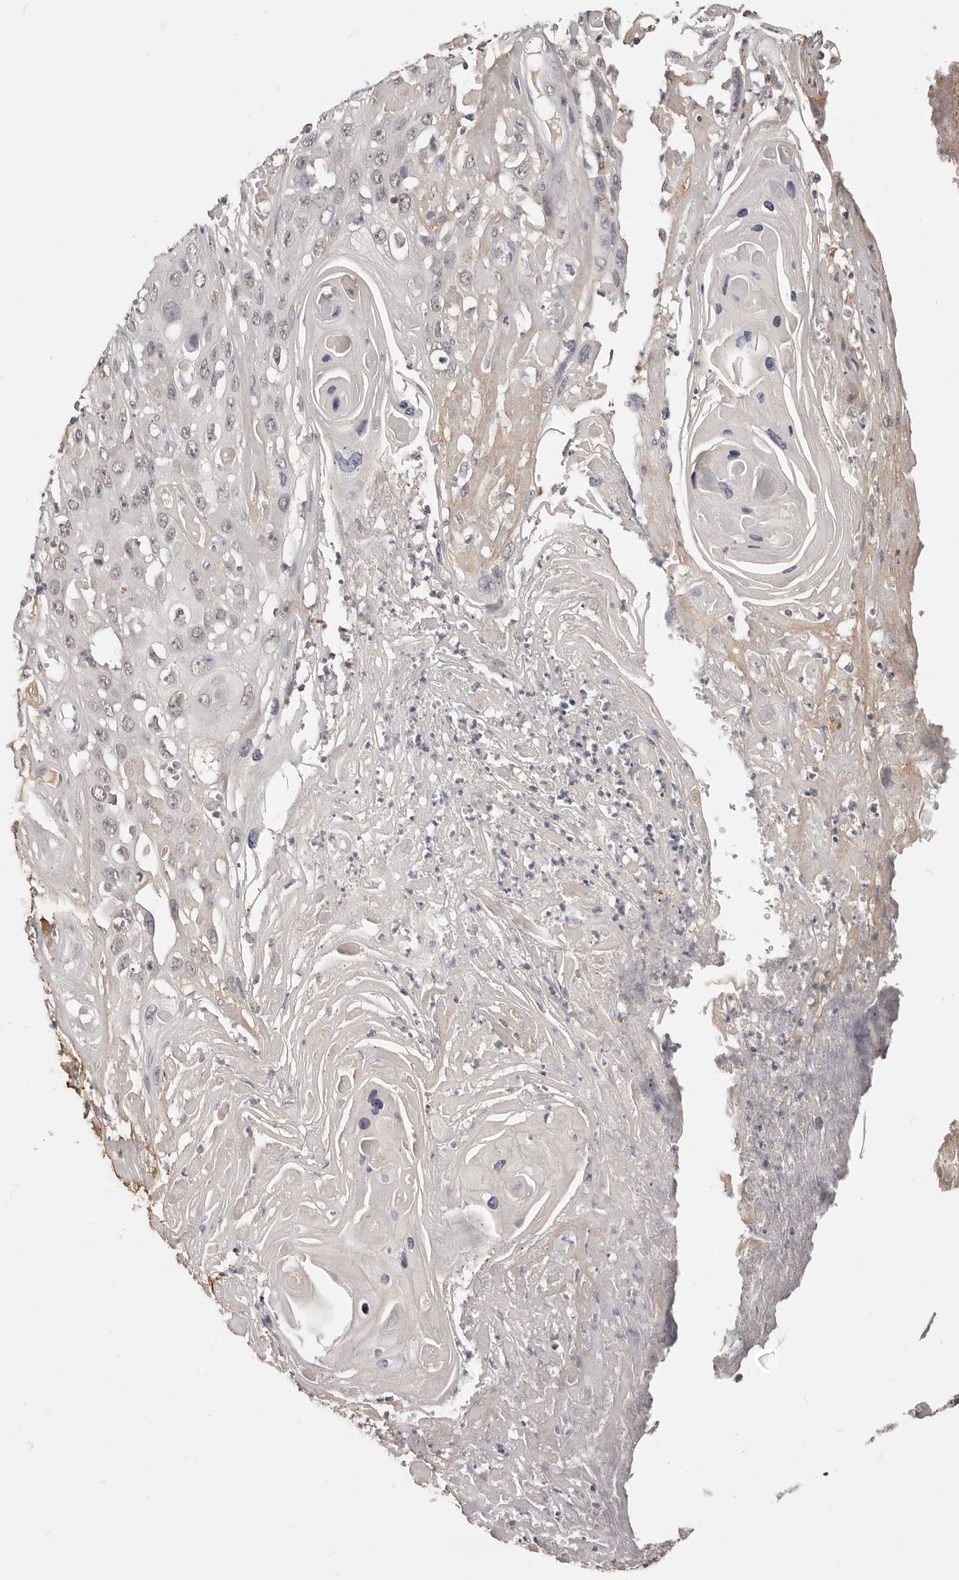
{"staining": {"intensity": "weak", "quantity": "25%-75%", "location": "nuclear"}, "tissue": "skin cancer", "cell_type": "Tumor cells", "image_type": "cancer", "snomed": [{"axis": "morphology", "description": "Squamous cell carcinoma, NOS"}, {"axis": "topography", "description": "Skin"}], "caption": "There is low levels of weak nuclear staining in tumor cells of skin squamous cell carcinoma, as demonstrated by immunohistochemical staining (brown color).", "gene": "TSPAN13", "patient": {"sex": "male", "age": 55}}